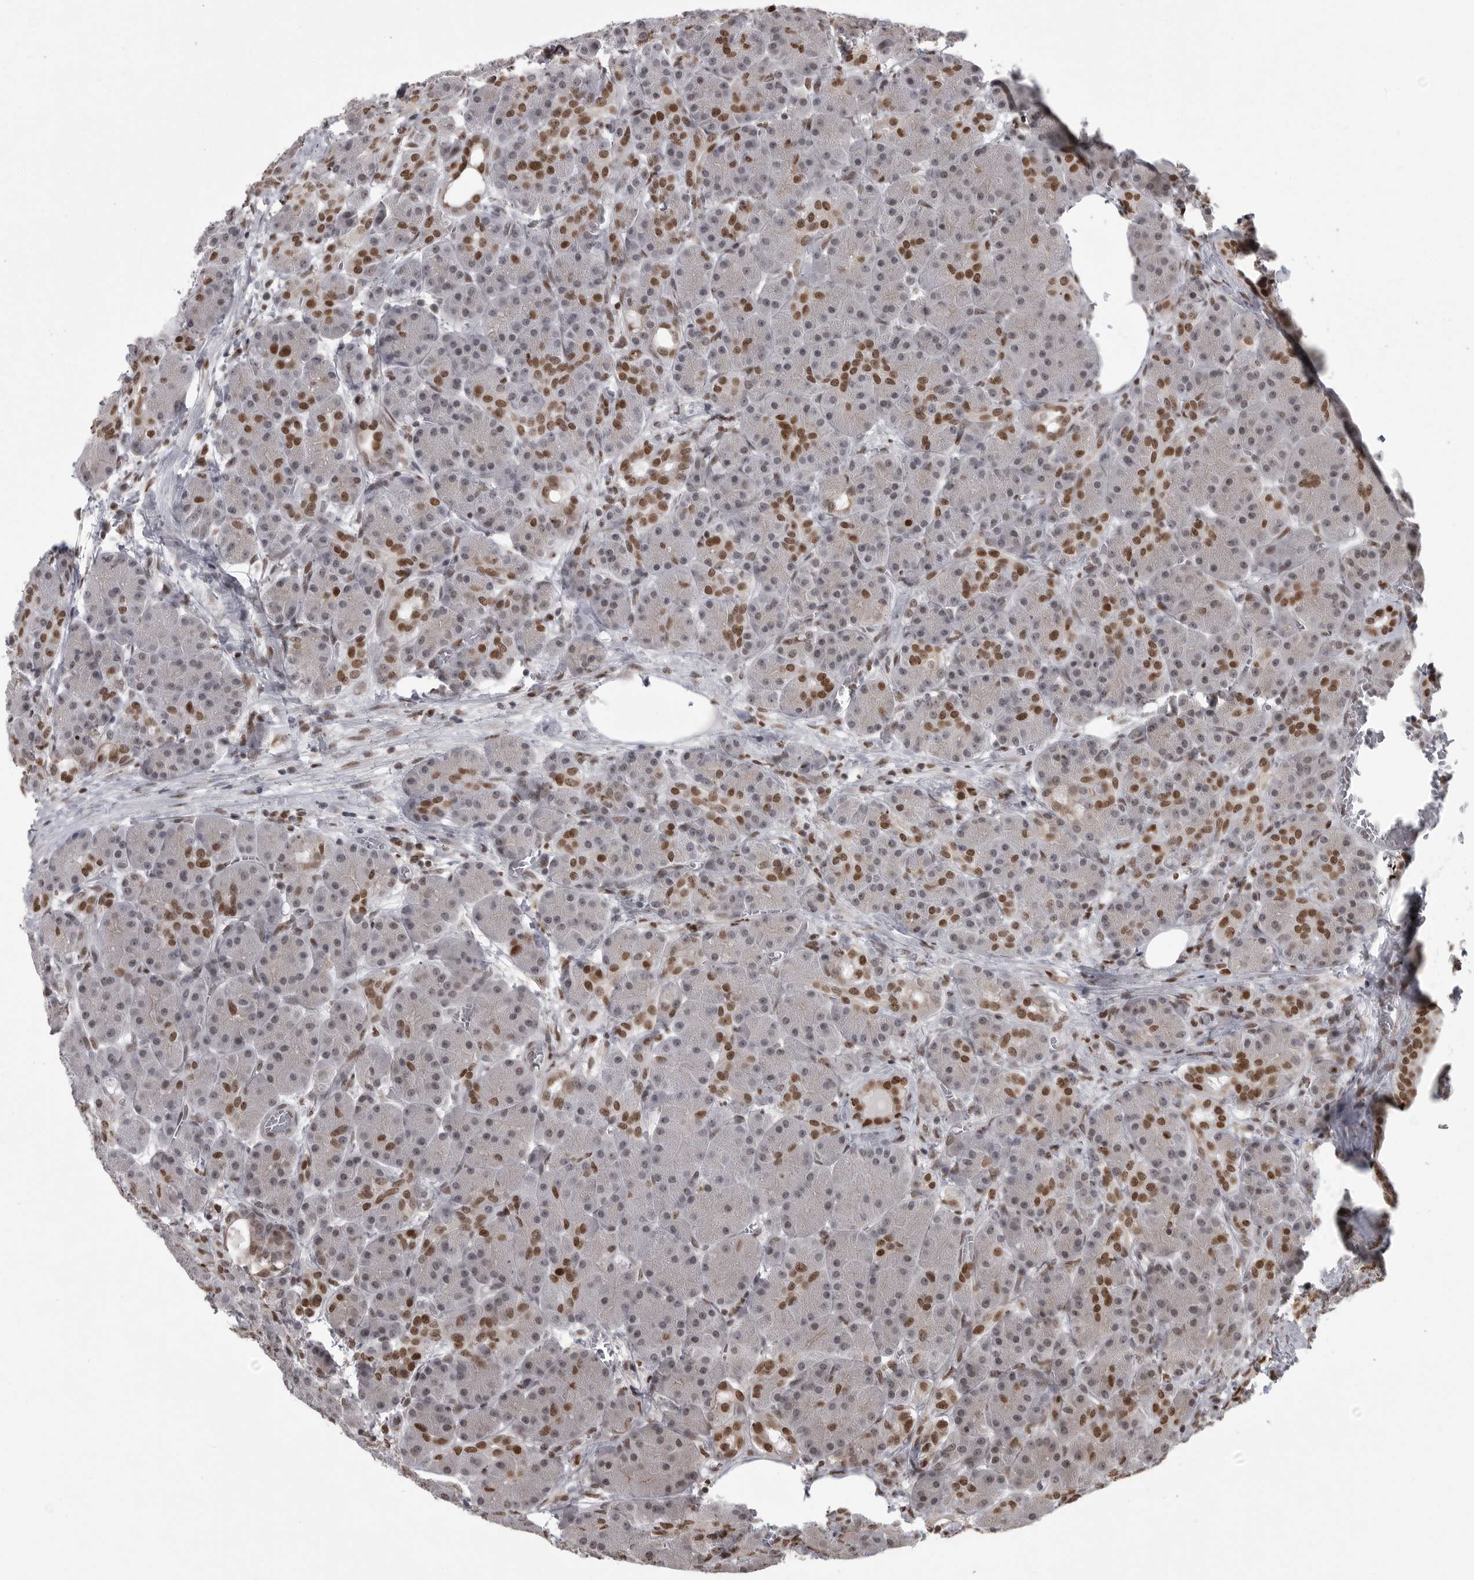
{"staining": {"intensity": "moderate", "quantity": "25%-75%", "location": "nuclear"}, "tissue": "pancreas", "cell_type": "Exocrine glandular cells", "image_type": "normal", "snomed": [{"axis": "morphology", "description": "Normal tissue, NOS"}, {"axis": "topography", "description": "Pancreas"}], "caption": "This micrograph reveals IHC staining of unremarkable human pancreas, with medium moderate nuclear positivity in approximately 25%-75% of exocrine glandular cells.", "gene": "YAF2", "patient": {"sex": "male", "age": 63}}